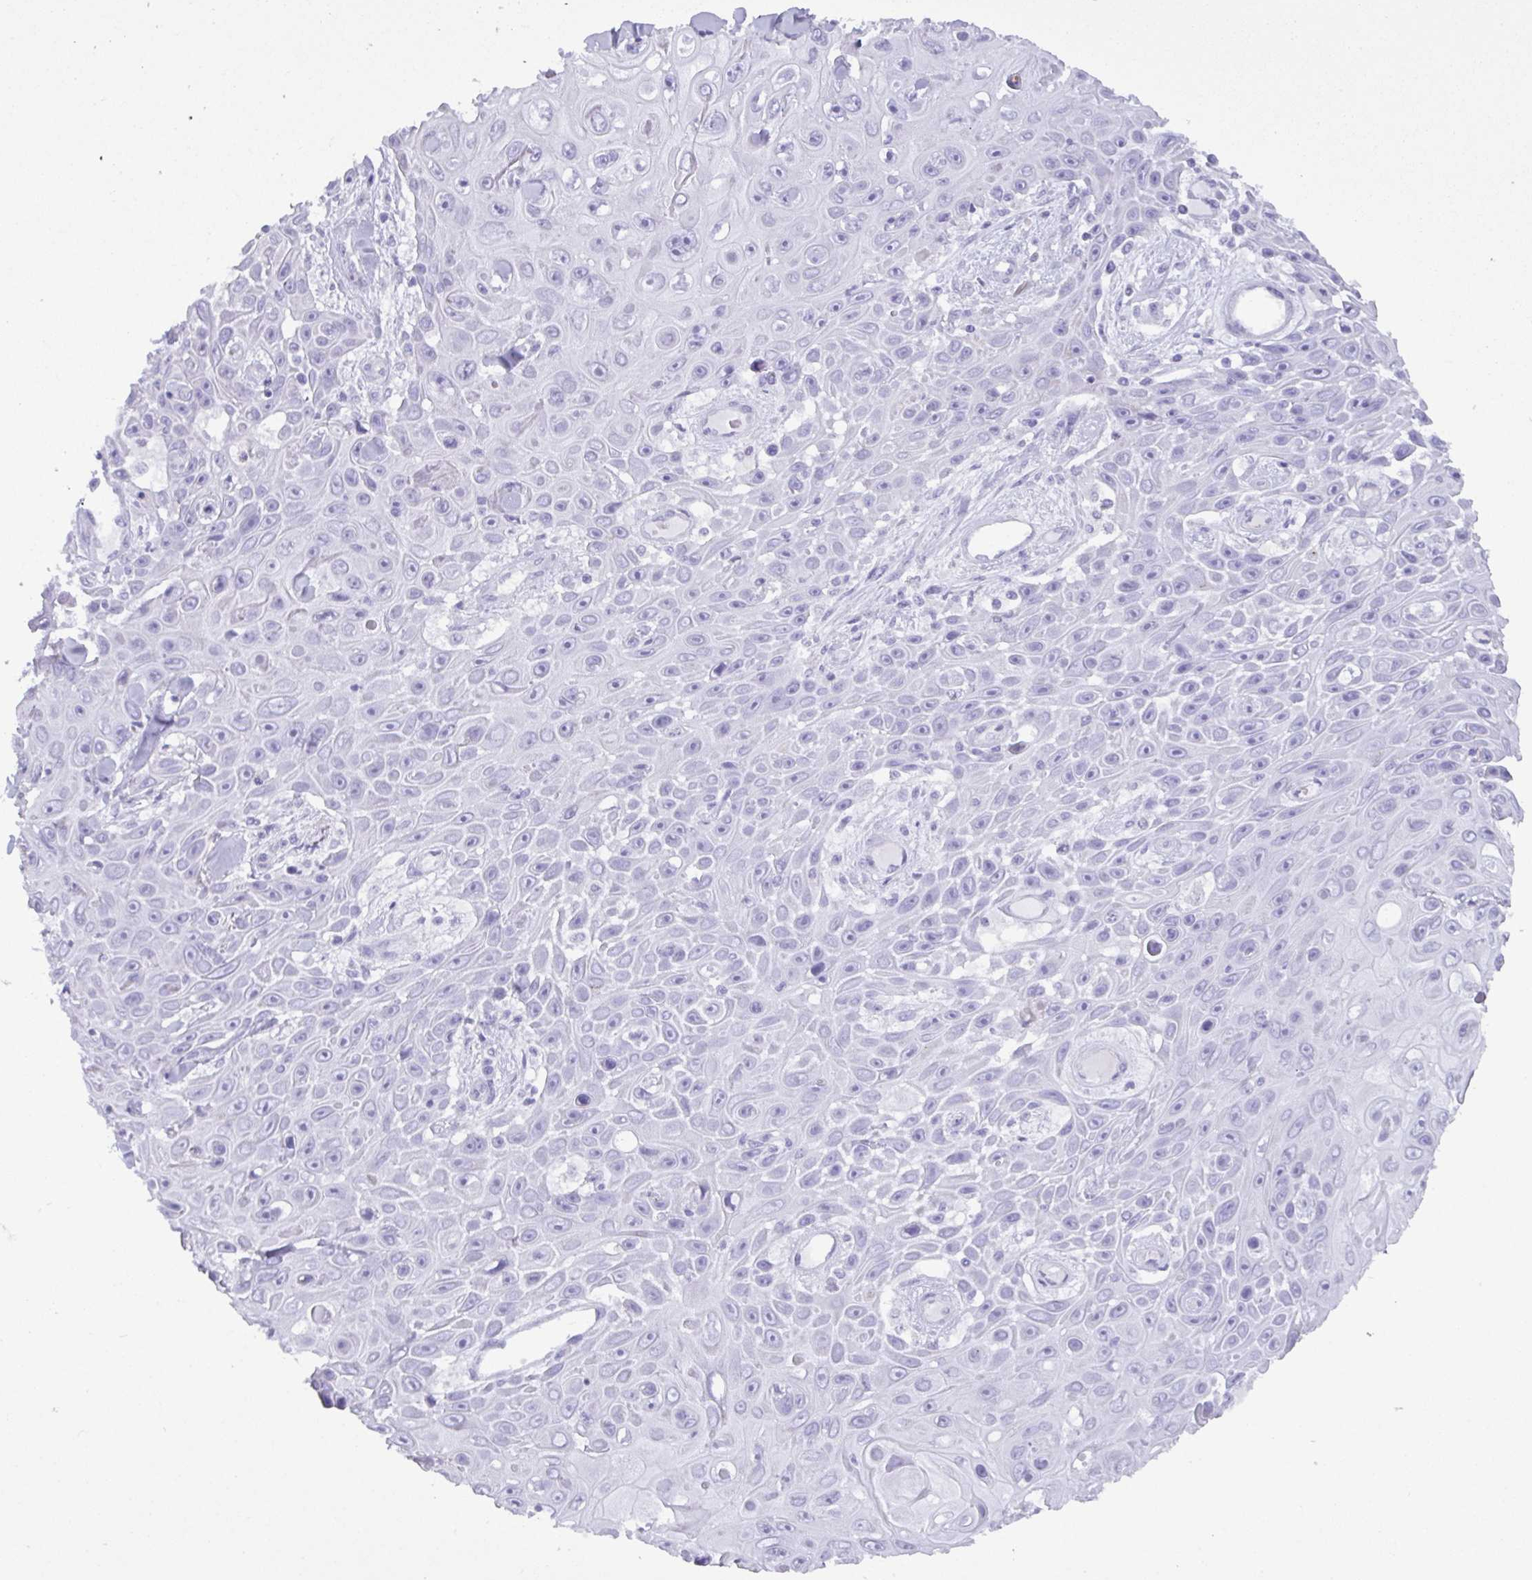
{"staining": {"intensity": "negative", "quantity": "none", "location": "none"}, "tissue": "skin cancer", "cell_type": "Tumor cells", "image_type": "cancer", "snomed": [{"axis": "morphology", "description": "Squamous cell carcinoma, NOS"}, {"axis": "topography", "description": "Skin"}], "caption": "Tumor cells show no significant protein positivity in skin squamous cell carcinoma. (DAB immunohistochemistry (IHC), high magnification).", "gene": "C4orf33", "patient": {"sex": "male", "age": 82}}